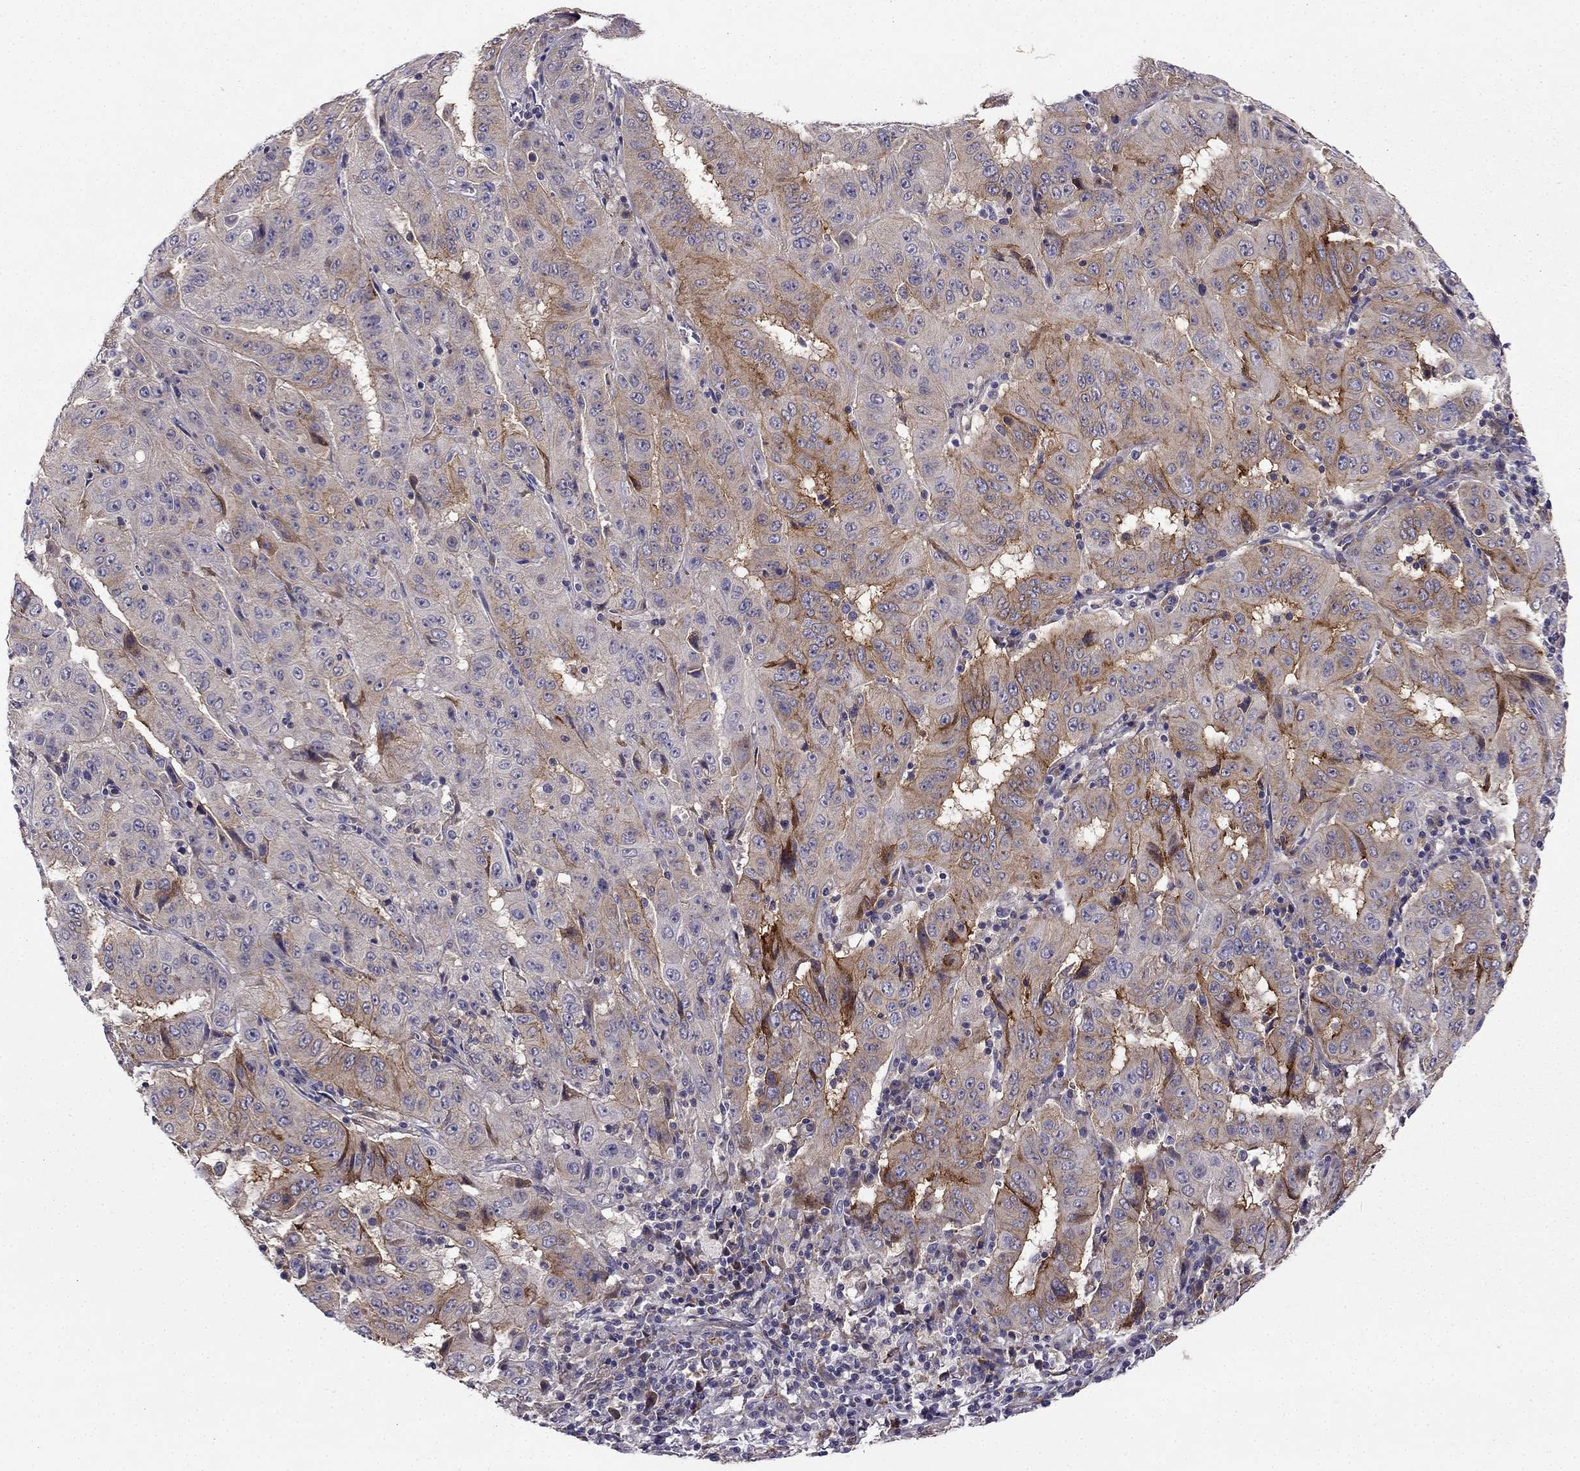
{"staining": {"intensity": "strong", "quantity": "<25%", "location": "cytoplasmic/membranous"}, "tissue": "pancreatic cancer", "cell_type": "Tumor cells", "image_type": "cancer", "snomed": [{"axis": "morphology", "description": "Adenocarcinoma, NOS"}, {"axis": "topography", "description": "Pancreas"}], "caption": "IHC staining of adenocarcinoma (pancreatic), which demonstrates medium levels of strong cytoplasmic/membranous staining in approximately <25% of tumor cells indicating strong cytoplasmic/membranous protein staining. The staining was performed using DAB (3,3'-diaminobenzidine) (brown) for protein detection and nuclei were counterstained in hematoxylin (blue).", "gene": "STXBP5", "patient": {"sex": "male", "age": 63}}